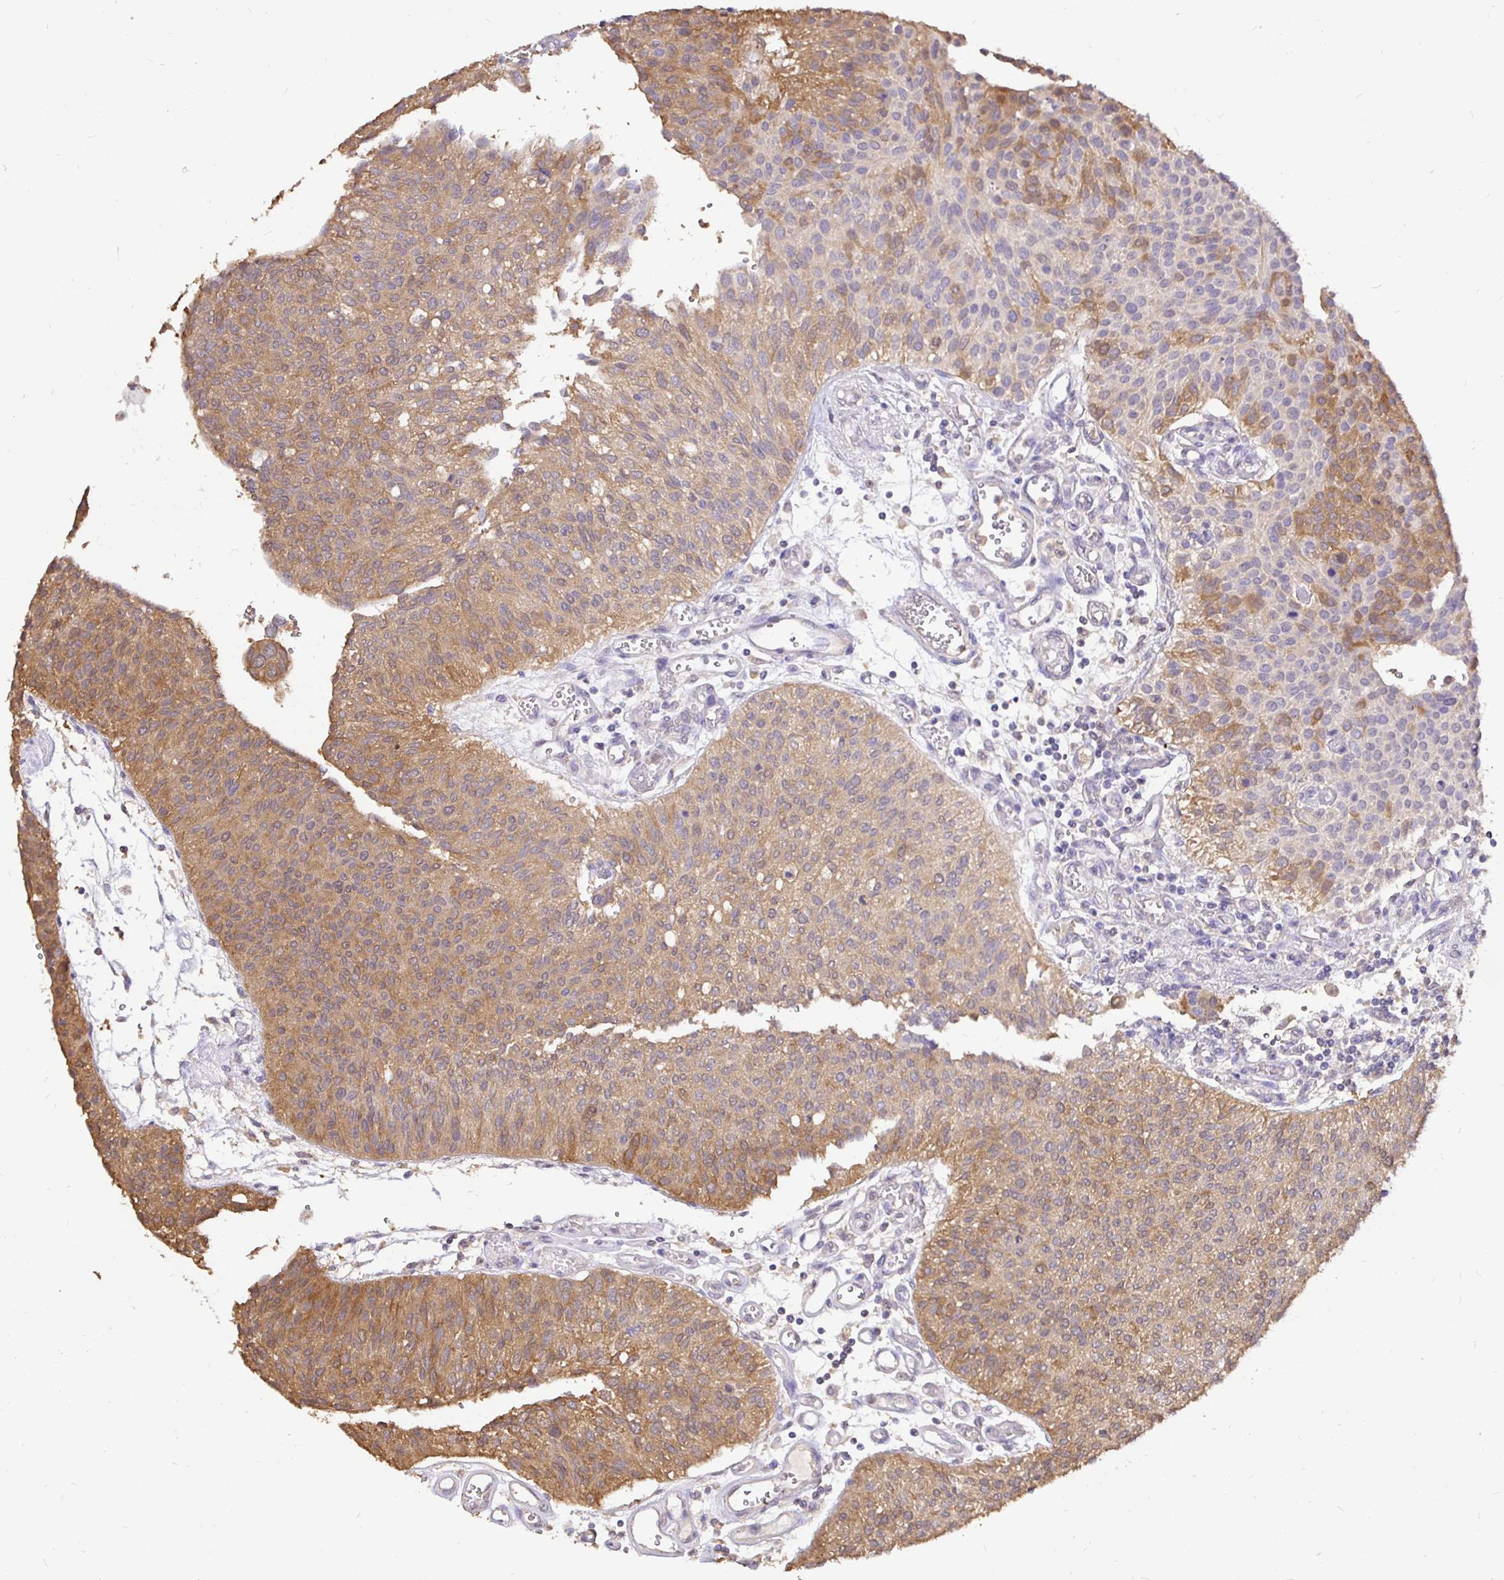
{"staining": {"intensity": "moderate", "quantity": ">75%", "location": "cytoplasmic/membranous"}, "tissue": "urothelial cancer", "cell_type": "Tumor cells", "image_type": "cancer", "snomed": [{"axis": "morphology", "description": "Urothelial carcinoma, NOS"}, {"axis": "topography", "description": "Urinary bladder"}], "caption": "Transitional cell carcinoma tissue displays moderate cytoplasmic/membranous expression in approximately >75% of tumor cells, visualized by immunohistochemistry. The protein is stained brown, and the nuclei are stained in blue (DAB (3,3'-diaminobenzidine) IHC with brightfield microscopy, high magnification).", "gene": "MAPK8IP3", "patient": {"sex": "male", "age": 55}}